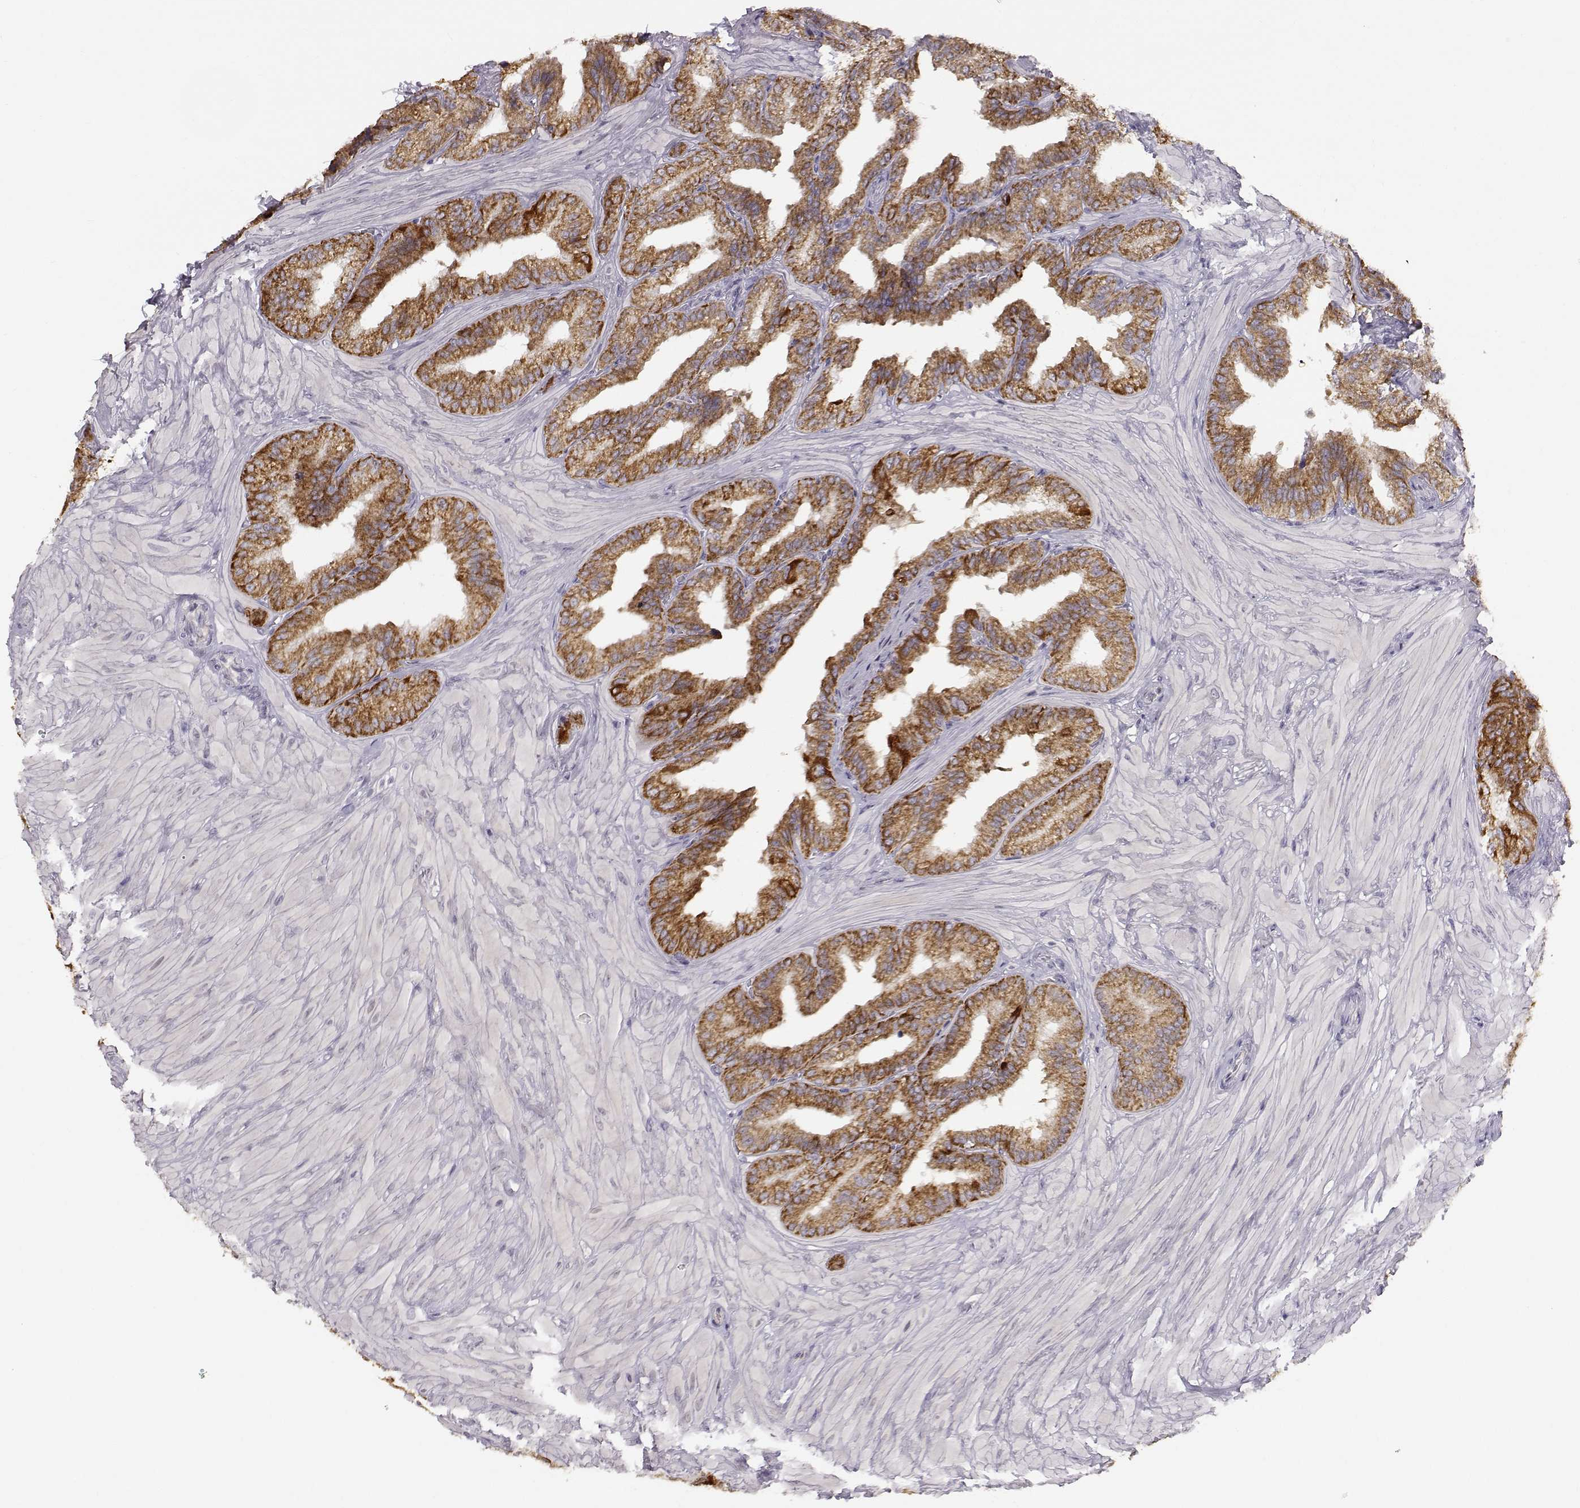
{"staining": {"intensity": "strong", "quantity": ">75%", "location": "cytoplasmic/membranous"}, "tissue": "seminal vesicle", "cell_type": "Glandular cells", "image_type": "normal", "snomed": [{"axis": "morphology", "description": "Normal tissue, NOS"}, {"axis": "topography", "description": "Seminal veicle"}], "caption": "Protein staining exhibits strong cytoplasmic/membranous expression in approximately >75% of glandular cells in unremarkable seminal vesicle.", "gene": "ACSL6", "patient": {"sex": "male", "age": 37}}